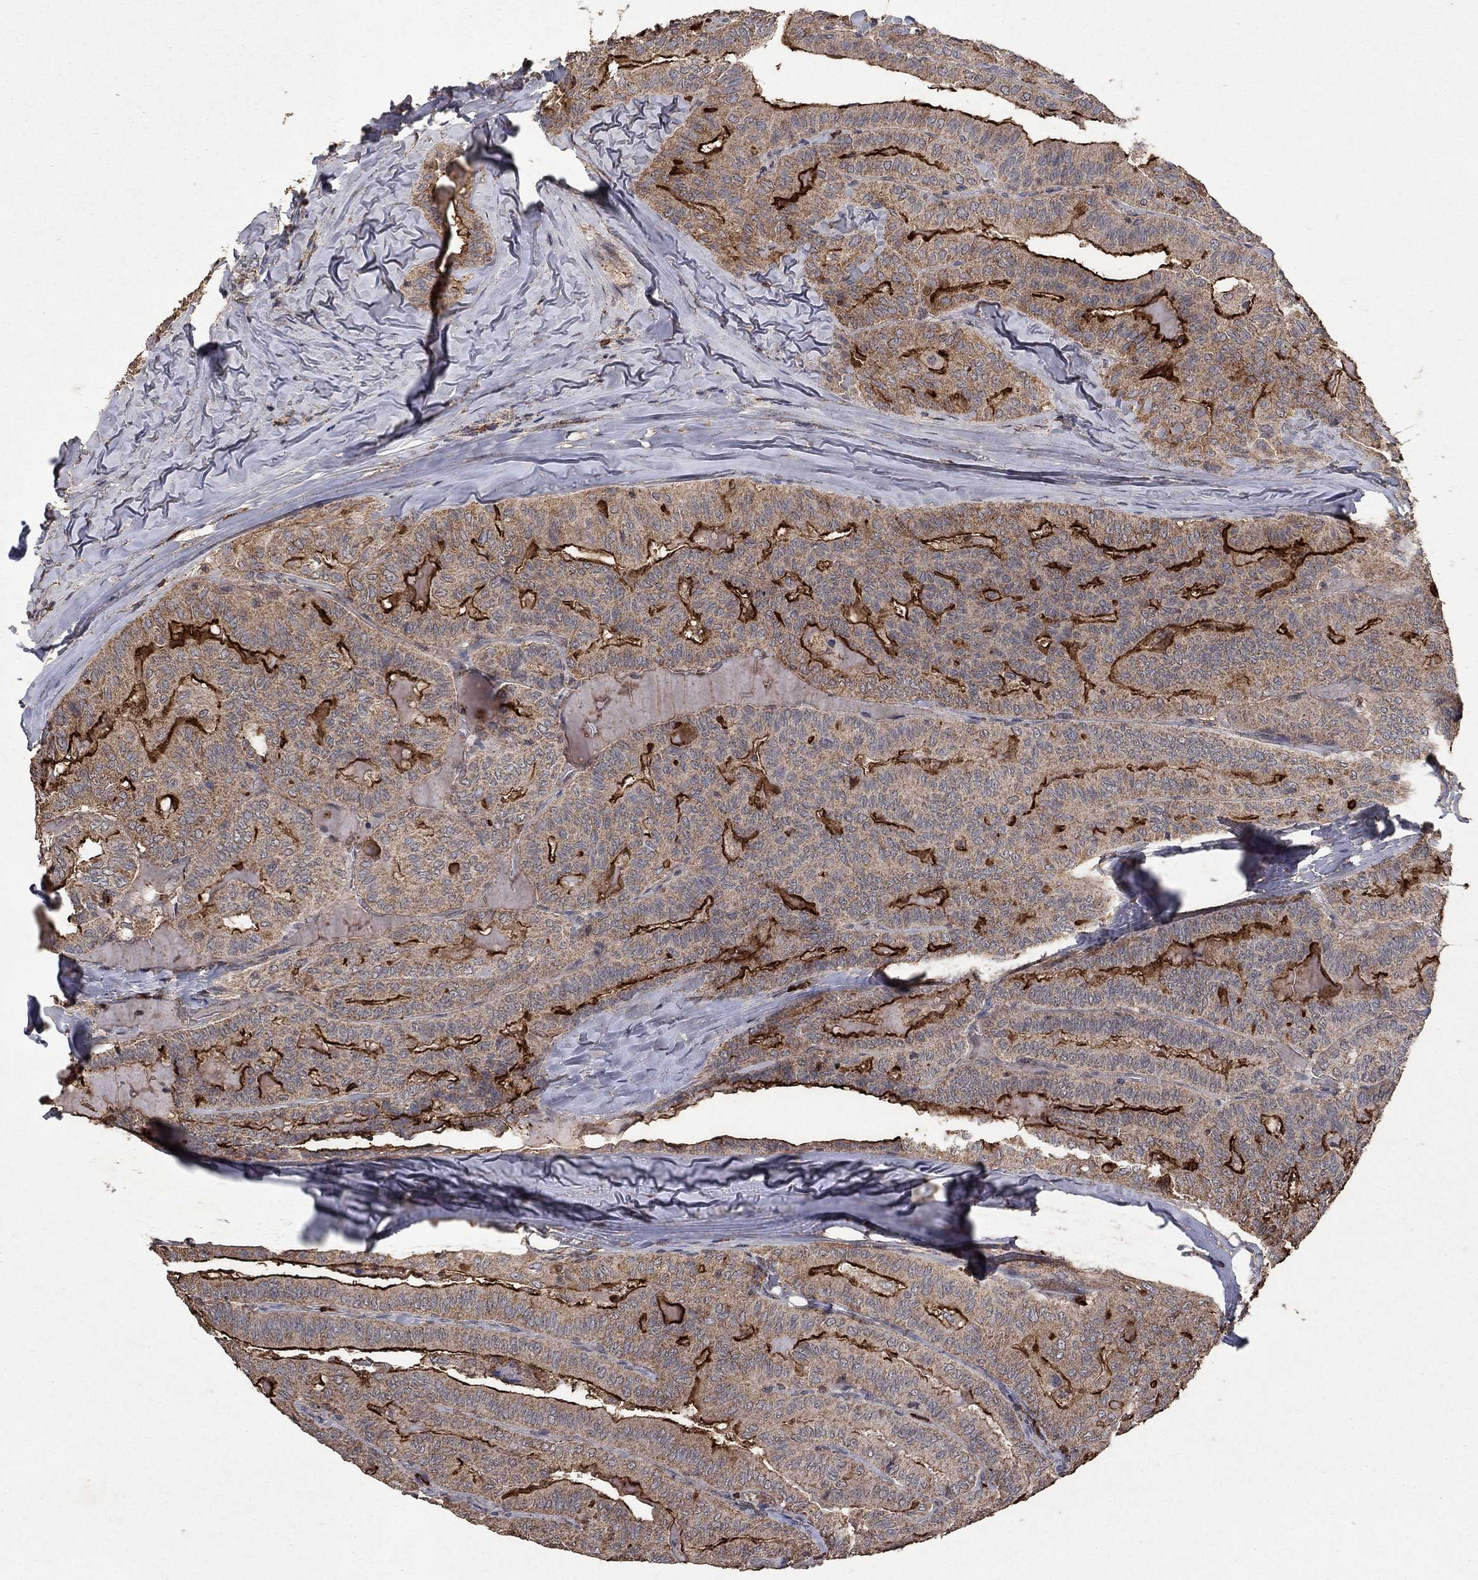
{"staining": {"intensity": "strong", "quantity": "<25%", "location": "cytoplasmic/membranous"}, "tissue": "thyroid cancer", "cell_type": "Tumor cells", "image_type": "cancer", "snomed": [{"axis": "morphology", "description": "Papillary adenocarcinoma, NOS"}, {"axis": "topography", "description": "Thyroid gland"}], "caption": "Immunohistochemistry (IHC) photomicrograph of neoplastic tissue: human thyroid cancer (papillary adenocarcinoma) stained using immunohistochemistry exhibits medium levels of strong protein expression localized specifically in the cytoplasmic/membranous of tumor cells, appearing as a cytoplasmic/membranous brown color.", "gene": "CD24", "patient": {"sex": "female", "age": 68}}